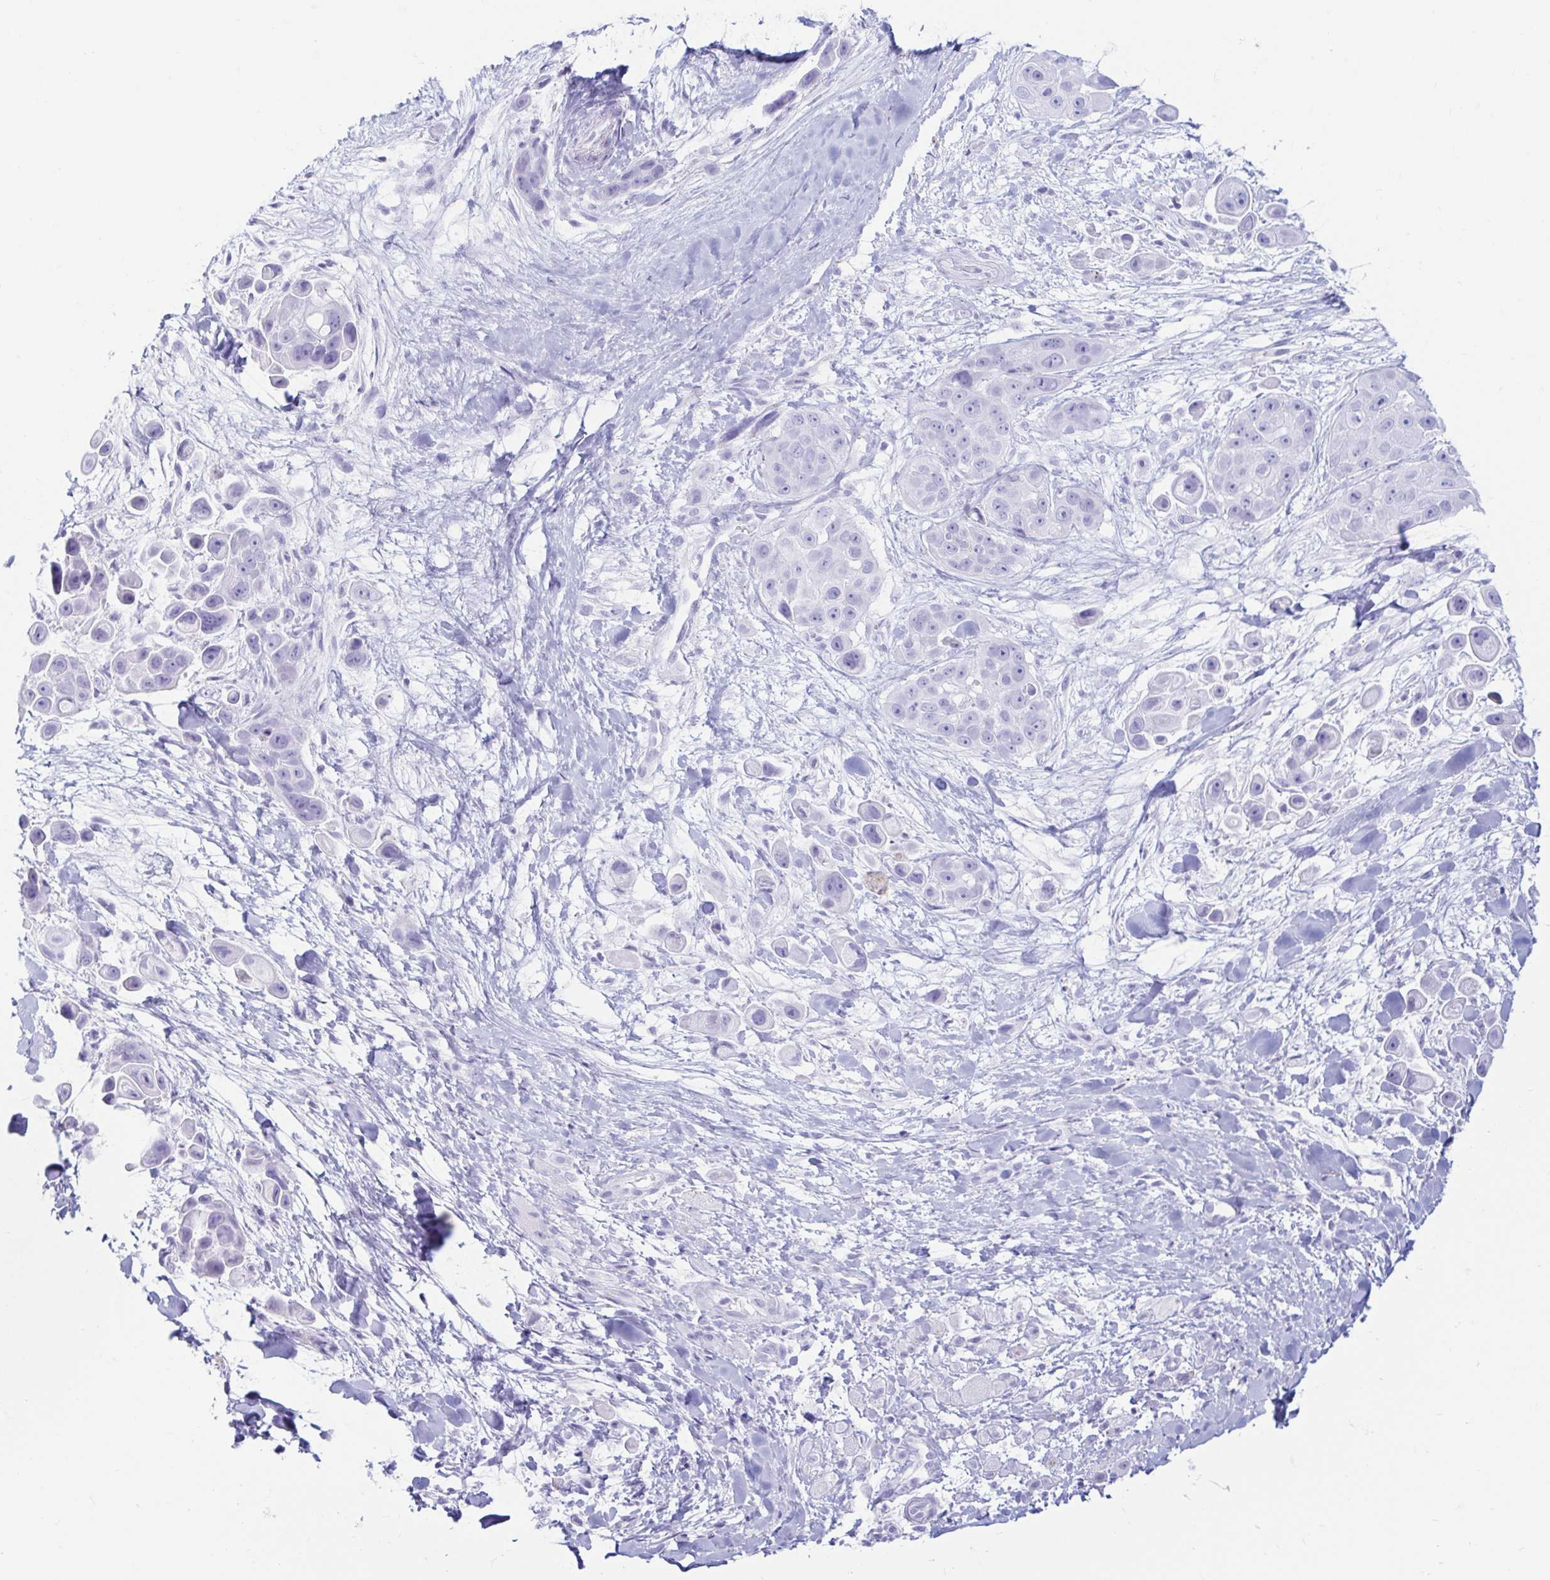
{"staining": {"intensity": "negative", "quantity": "none", "location": "none"}, "tissue": "skin cancer", "cell_type": "Tumor cells", "image_type": "cancer", "snomed": [{"axis": "morphology", "description": "Squamous cell carcinoma, NOS"}, {"axis": "topography", "description": "Skin"}], "caption": "Squamous cell carcinoma (skin) stained for a protein using immunohistochemistry (IHC) exhibits no expression tumor cells.", "gene": "ERICH6", "patient": {"sex": "male", "age": 67}}